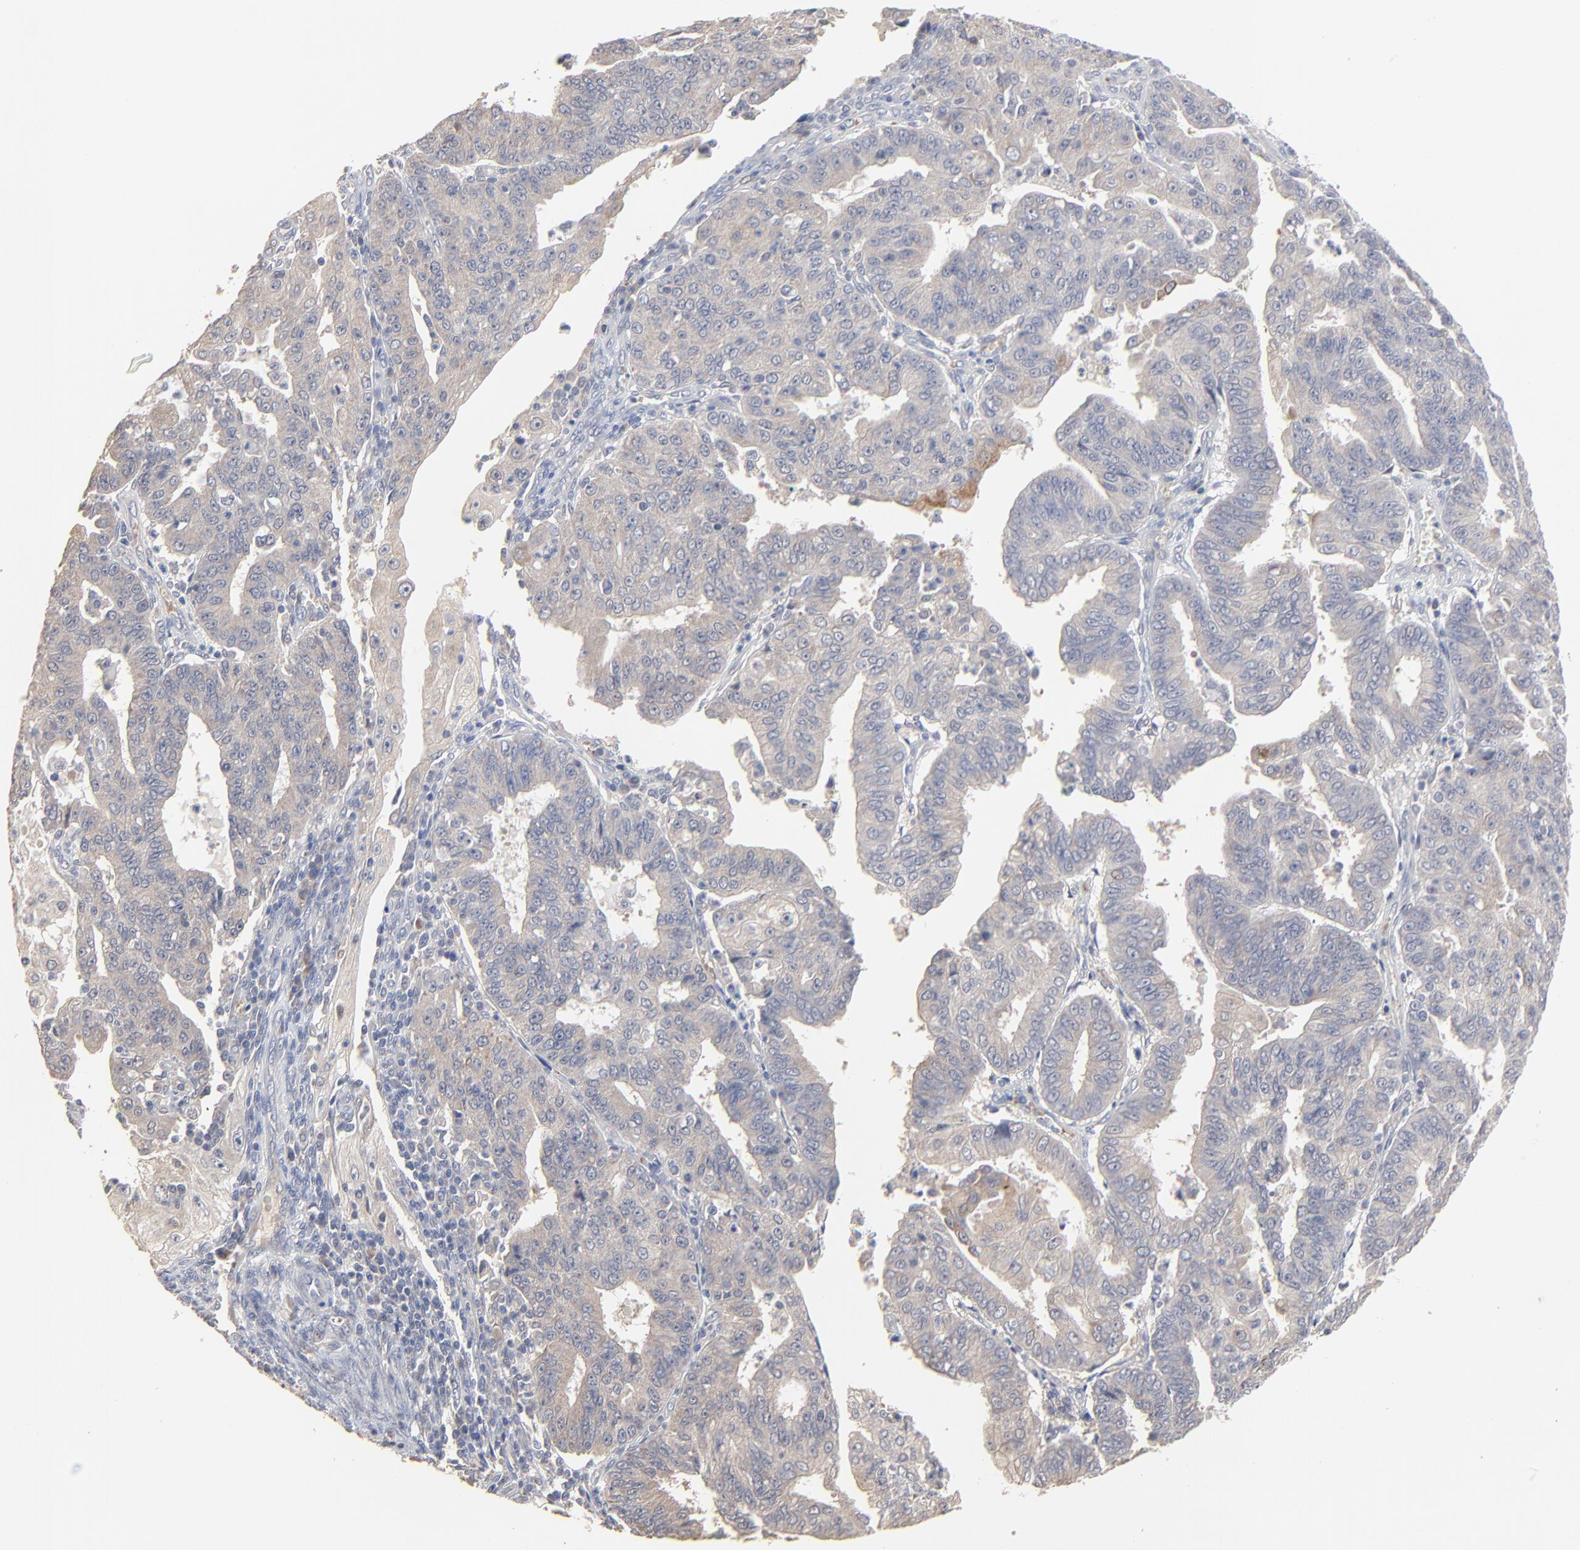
{"staining": {"intensity": "weak", "quantity": ">75%", "location": "cytoplasmic/membranous"}, "tissue": "endometrial cancer", "cell_type": "Tumor cells", "image_type": "cancer", "snomed": [{"axis": "morphology", "description": "Adenocarcinoma, NOS"}, {"axis": "topography", "description": "Endometrium"}], "caption": "Immunohistochemistry (IHC) staining of endometrial cancer (adenocarcinoma), which exhibits low levels of weak cytoplasmic/membranous expression in about >75% of tumor cells indicating weak cytoplasmic/membranous protein staining. The staining was performed using DAB (brown) for protein detection and nuclei were counterstained in hematoxylin (blue).", "gene": "FANCB", "patient": {"sex": "female", "age": 56}}